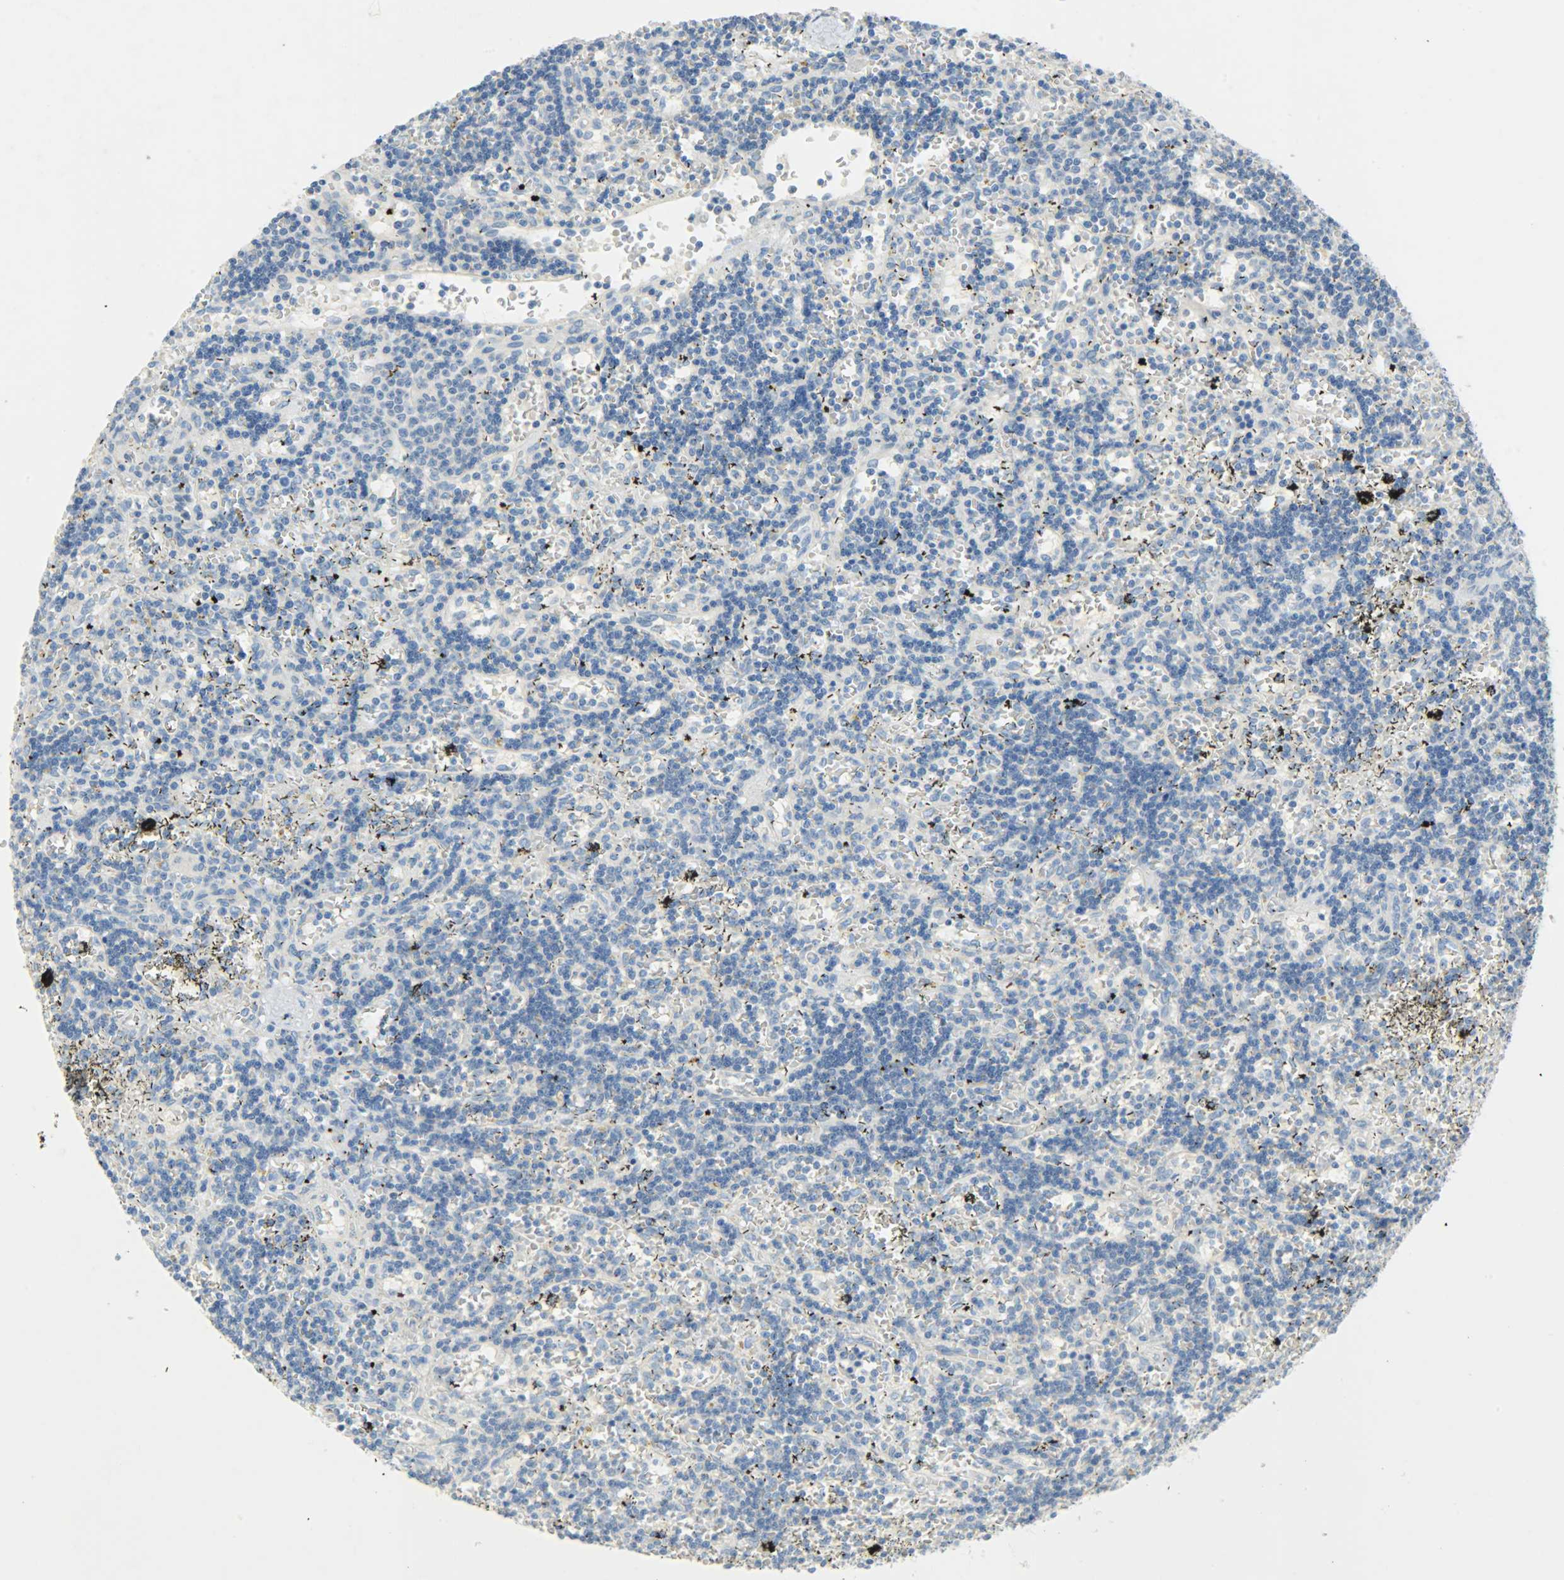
{"staining": {"intensity": "negative", "quantity": "none", "location": "none"}, "tissue": "lymphoma", "cell_type": "Tumor cells", "image_type": "cancer", "snomed": [{"axis": "morphology", "description": "Malignant lymphoma, non-Hodgkin's type, Low grade"}, {"axis": "topography", "description": "Spleen"}], "caption": "IHC image of neoplastic tissue: human lymphoma stained with DAB (3,3'-diaminobenzidine) reveals no significant protein positivity in tumor cells.", "gene": "PROM1", "patient": {"sex": "male", "age": 60}}